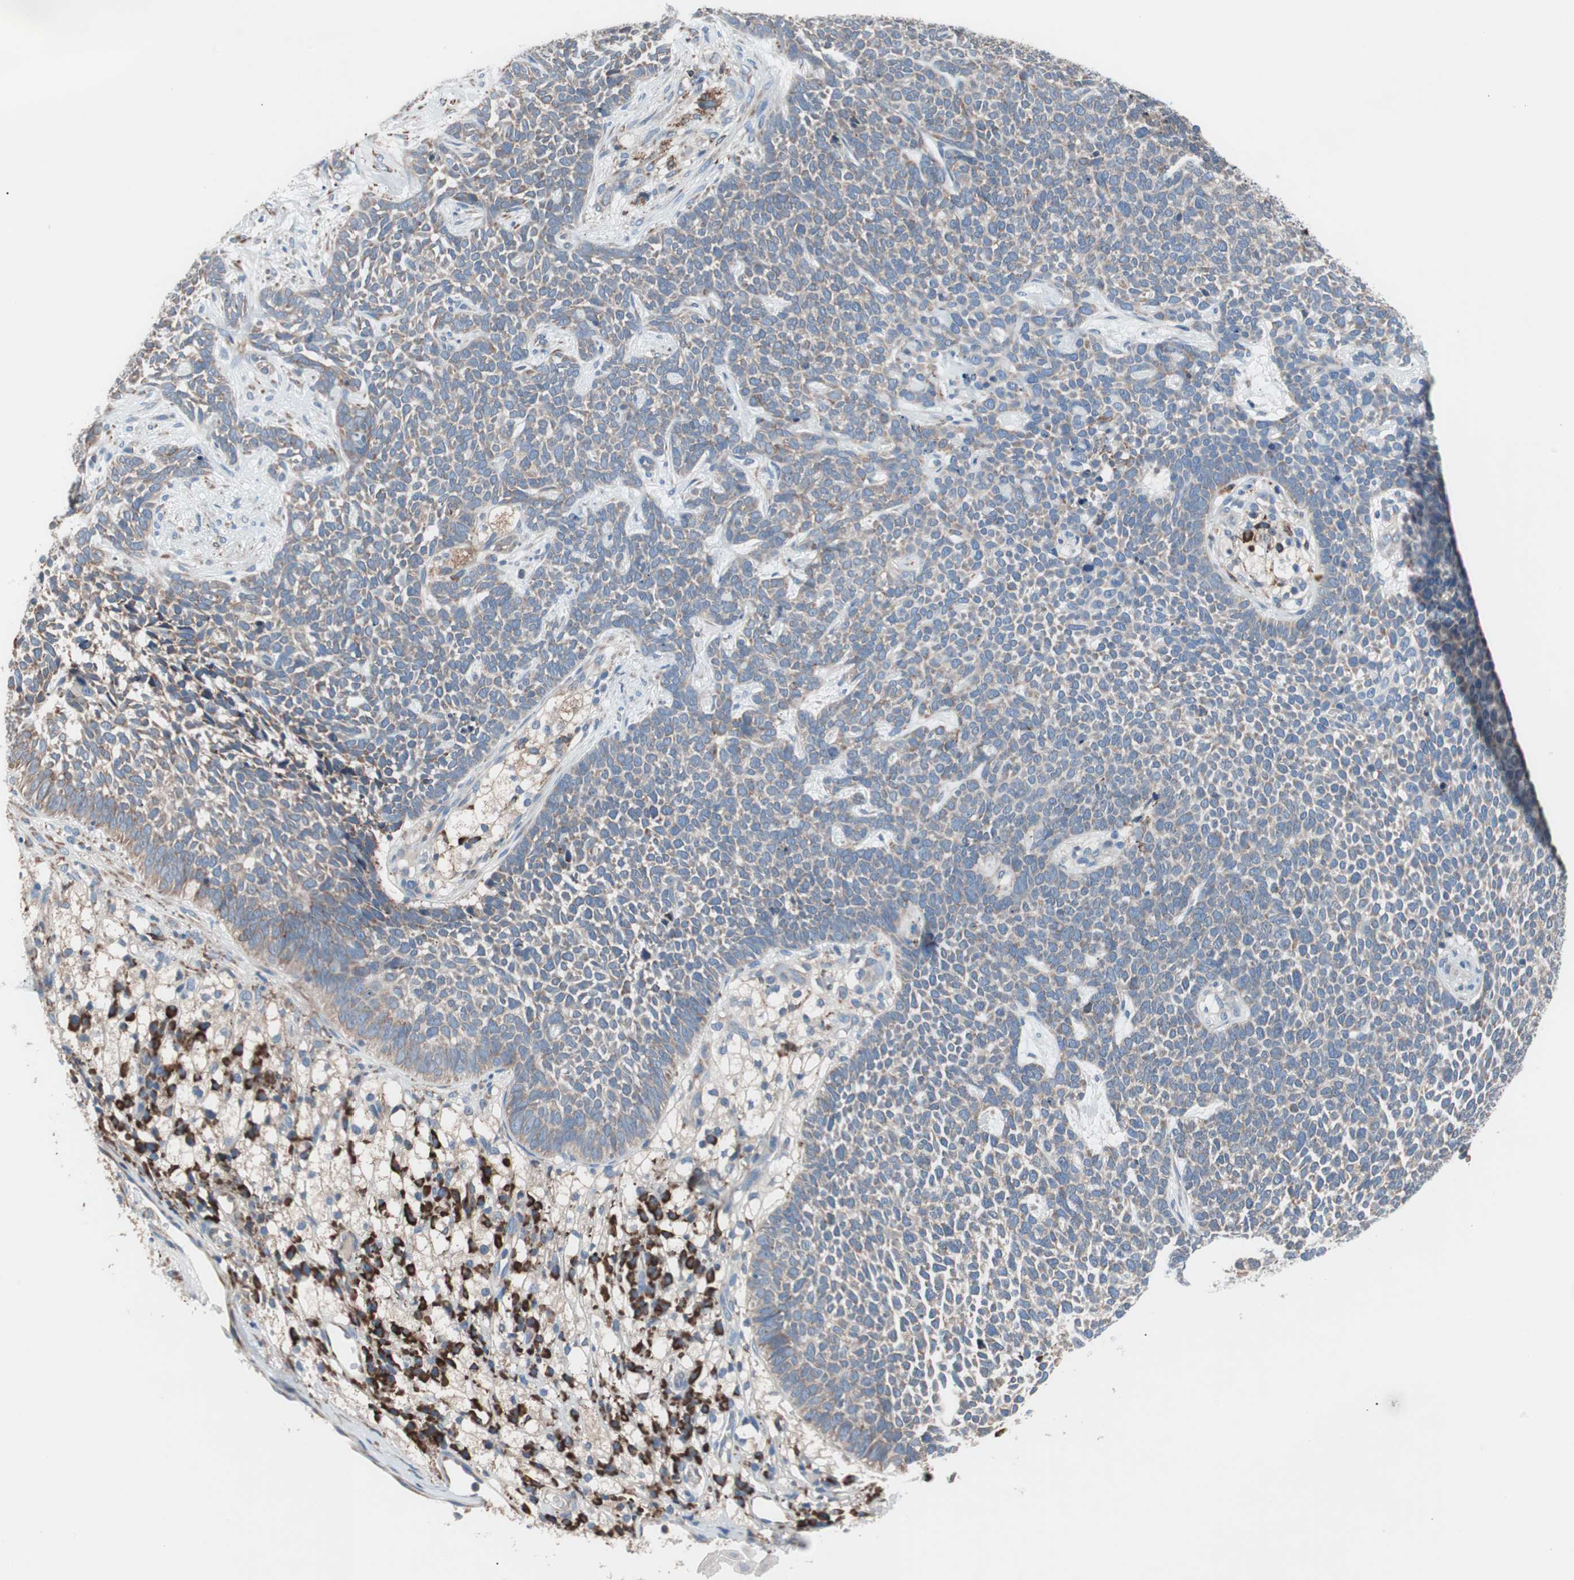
{"staining": {"intensity": "weak", "quantity": "25%-75%", "location": "cytoplasmic/membranous"}, "tissue": "skin cancer", "cell_type": "Tumor cells", "image_type": "cancer", "snomed": [{"axis": "morphology", "description": "Basal cell carcinoma"}, {"axis": "topography", "description": "Skin"}], "caption": "A photomicrograph of human basal cell carcinoma (skin) stained for a protein demonstrates weak cytoplasmic/membranous brown staining in tumor cells. Using DAB (brown) and hematoxylin (blue) stains, captured at high magnification using brightfield microscopy.", "gene": "SLC27A4", "patient": {"sex": "female", "age": 84}}